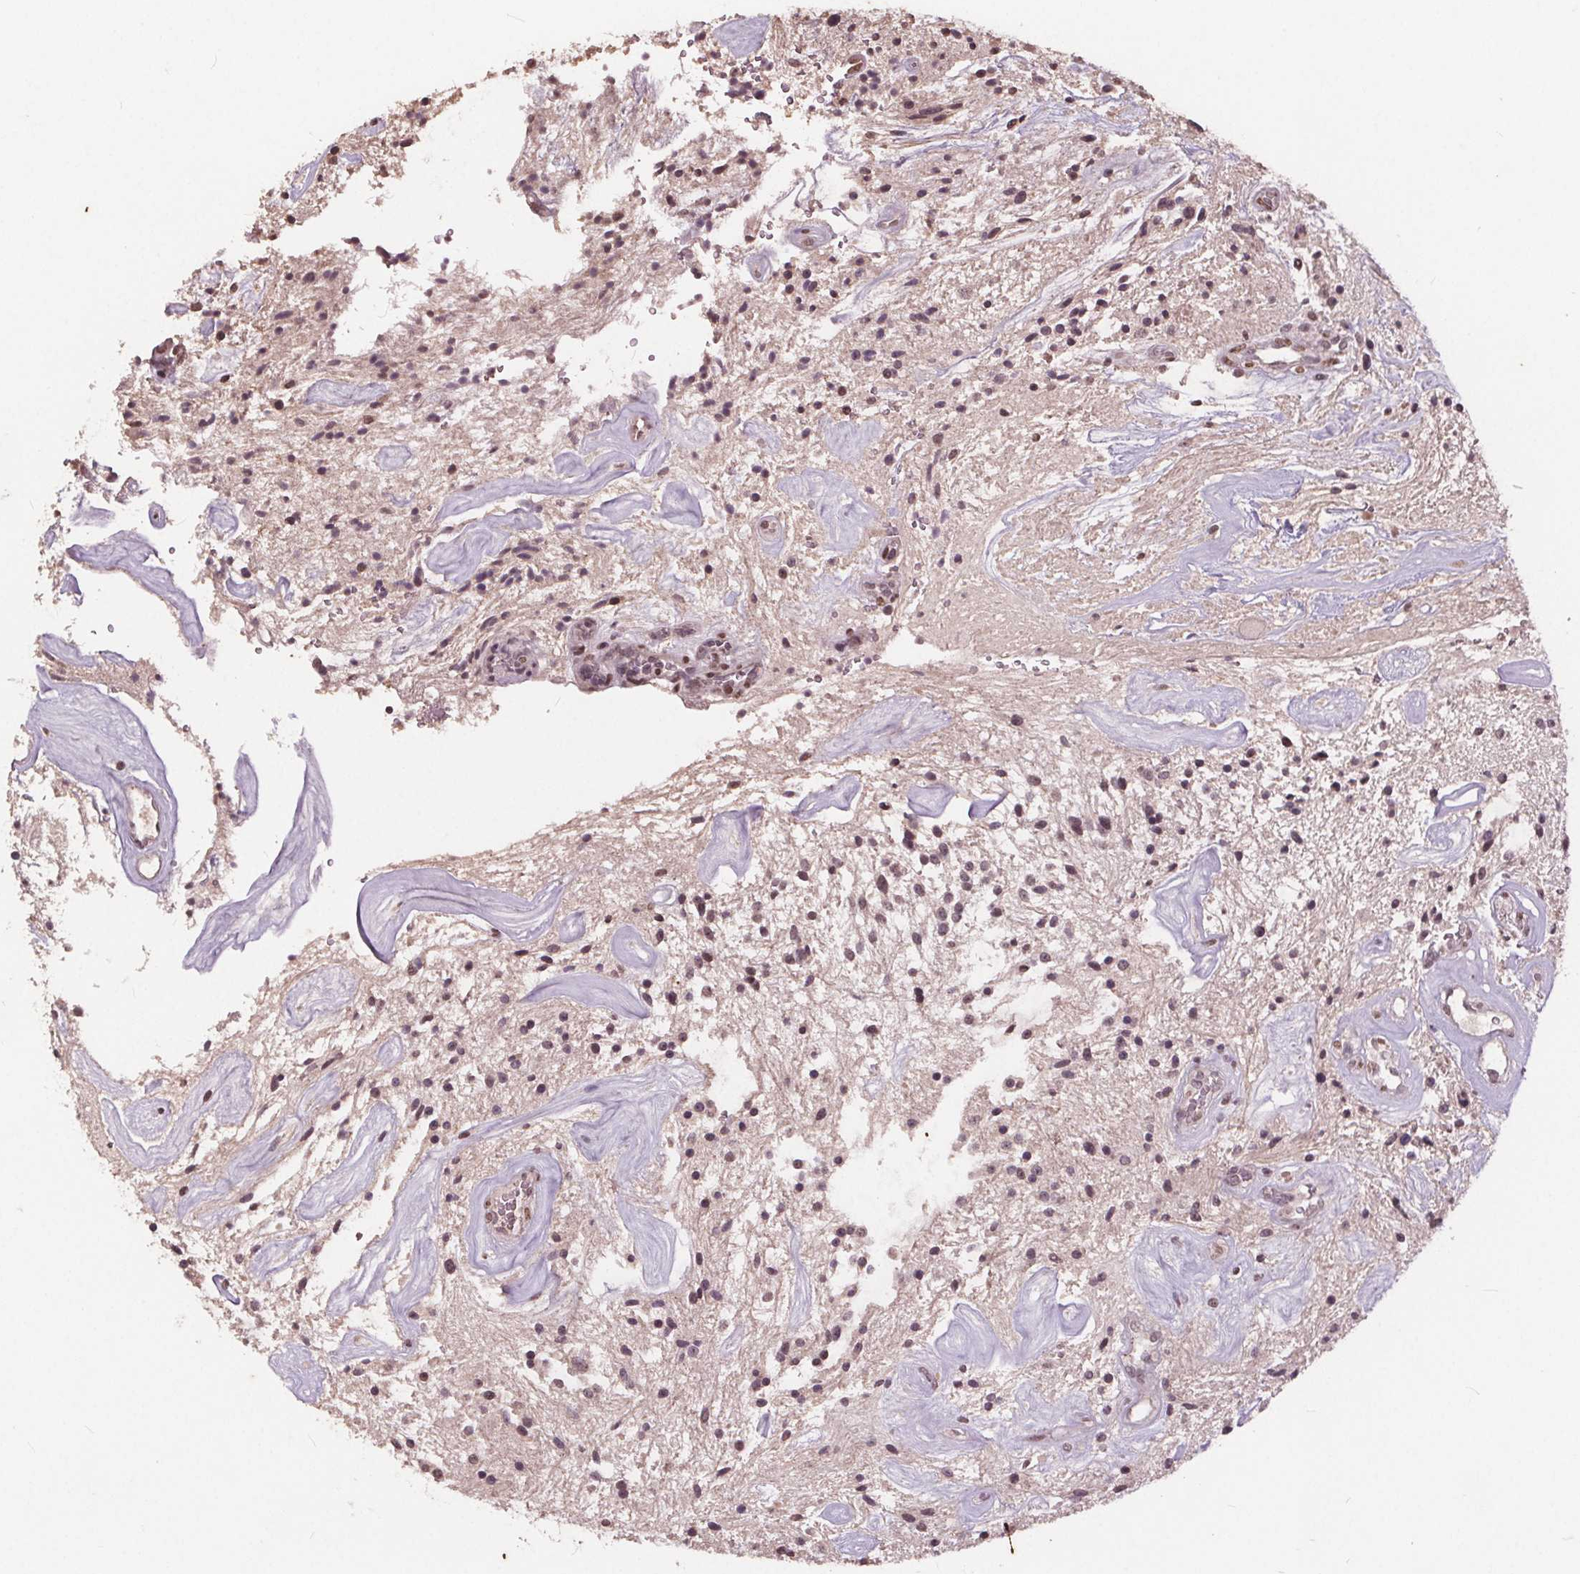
{"staining": {"intensity": "weak", "quantity": "<25%", "location": "nuclear"}, "tissue": "glioma", "cell_type": "Tumor cells", "image_type": "cancer", "snomed": [{"axis": "morphology", "description": "Glioma, malignant, Low grade"}, {"axis": "topography", "description": "Cerebellum"}], "caption": "A photomicrograph of malignant low-grade glioma stained for a protein reveals no brown staining in tumor cells. The staining is performed using DAB (3,3'-diaminobenzidine) brown chromogen with nuclei counter-stained in using hematoxylin.", "gene": "DNMT3B", "patient": {"sex": "female", "age": 14}}